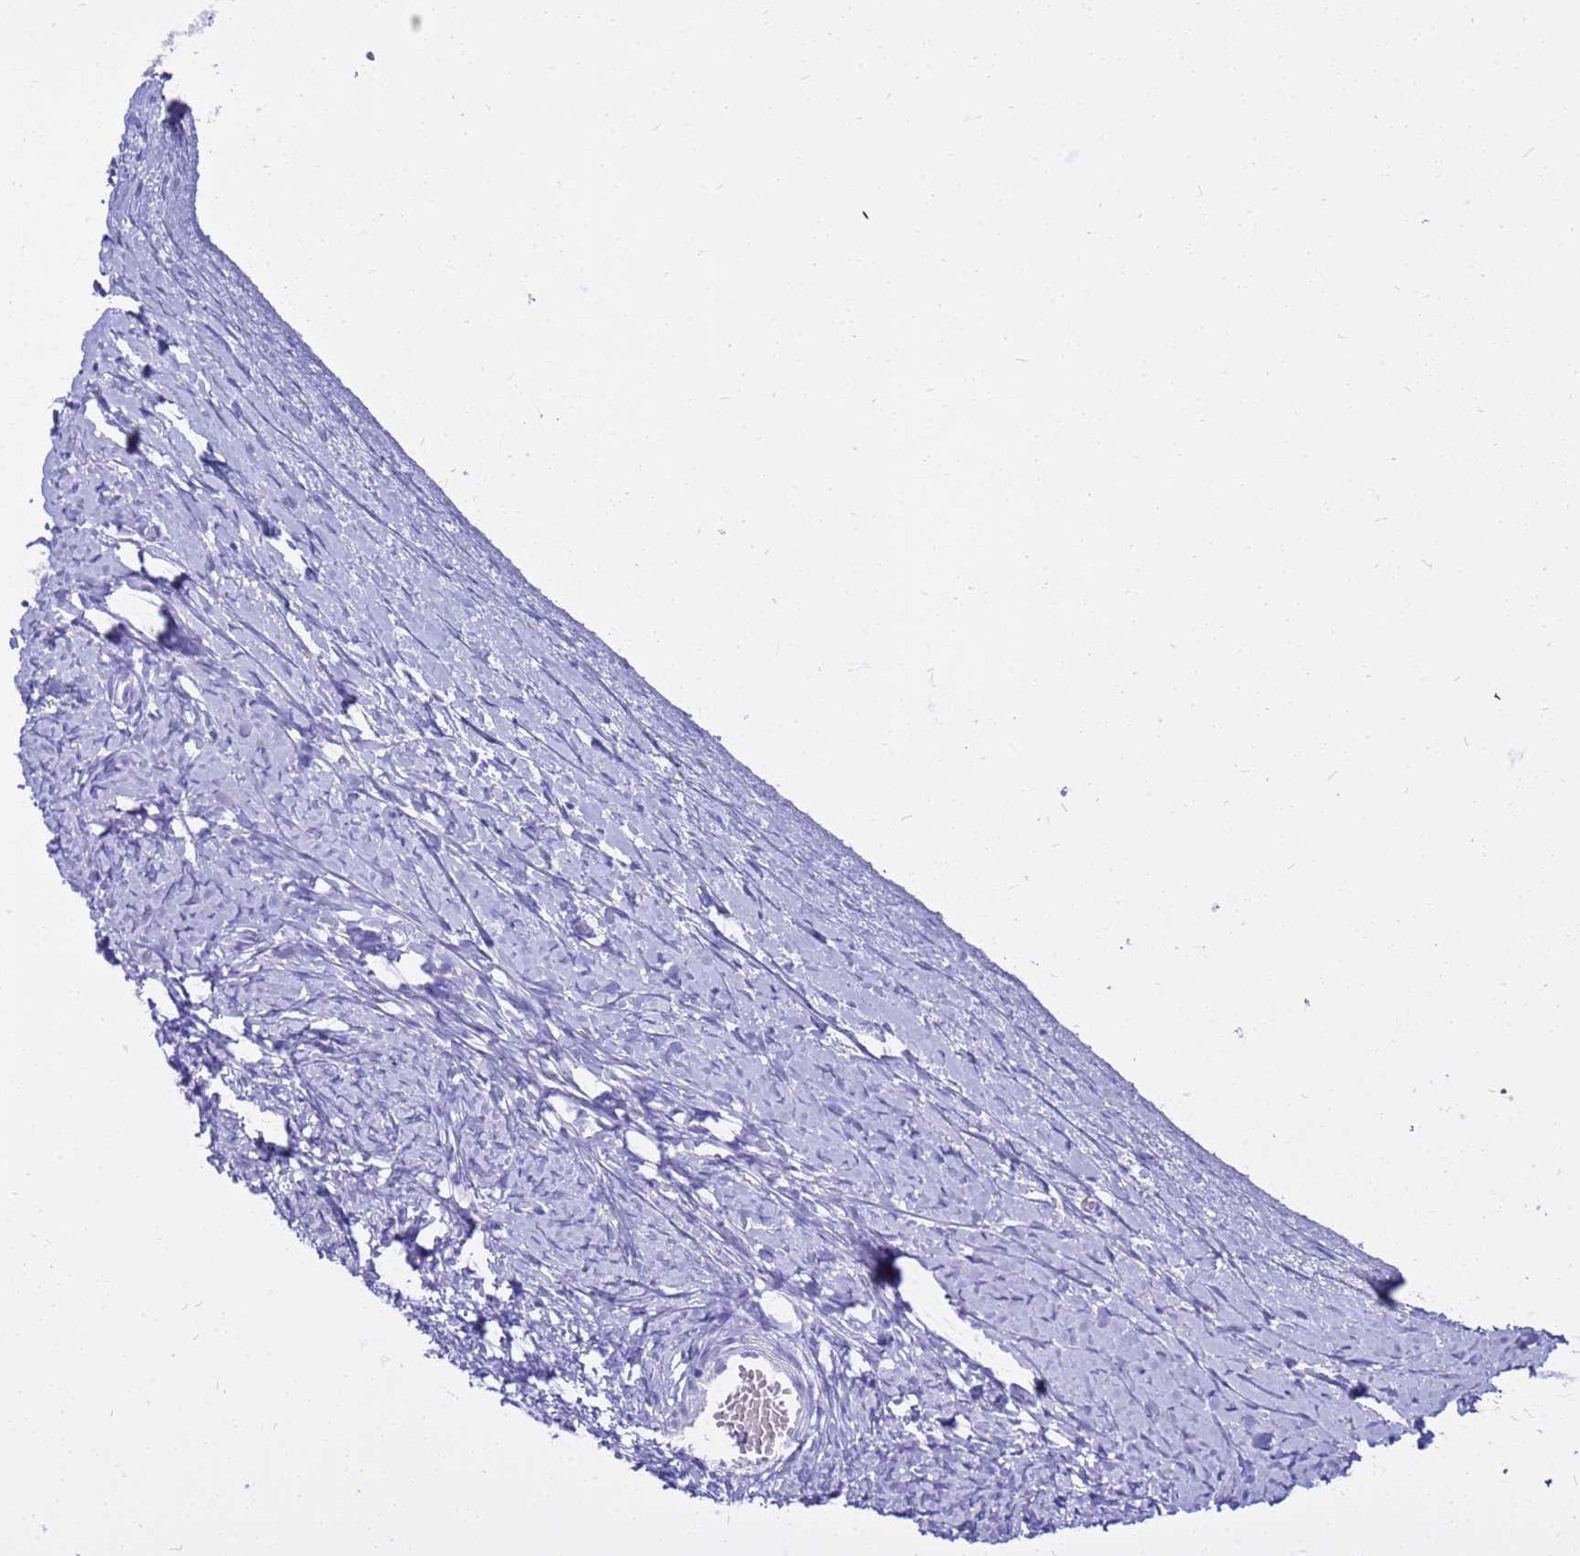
{"staining": {"intensity": "negative", "quantity": "none", "location": "none"}, "tissue": "ovary", "cell_type": "Ovarian stroma cells", "image_type": "normal", "snomed": [{"axis": "morphology", "description": "Normal tissue, NOS"}, {"axis": "morphology", "description": "Developmental malformation"}, {"axis": "topography", "description": "Ovary"}], "caption": "Human ovary stained for a protein using IHC shows no staining in ovarian stroma cells.", "gene": "SYCN", "patient": {"sex": "female", "age": 39}}